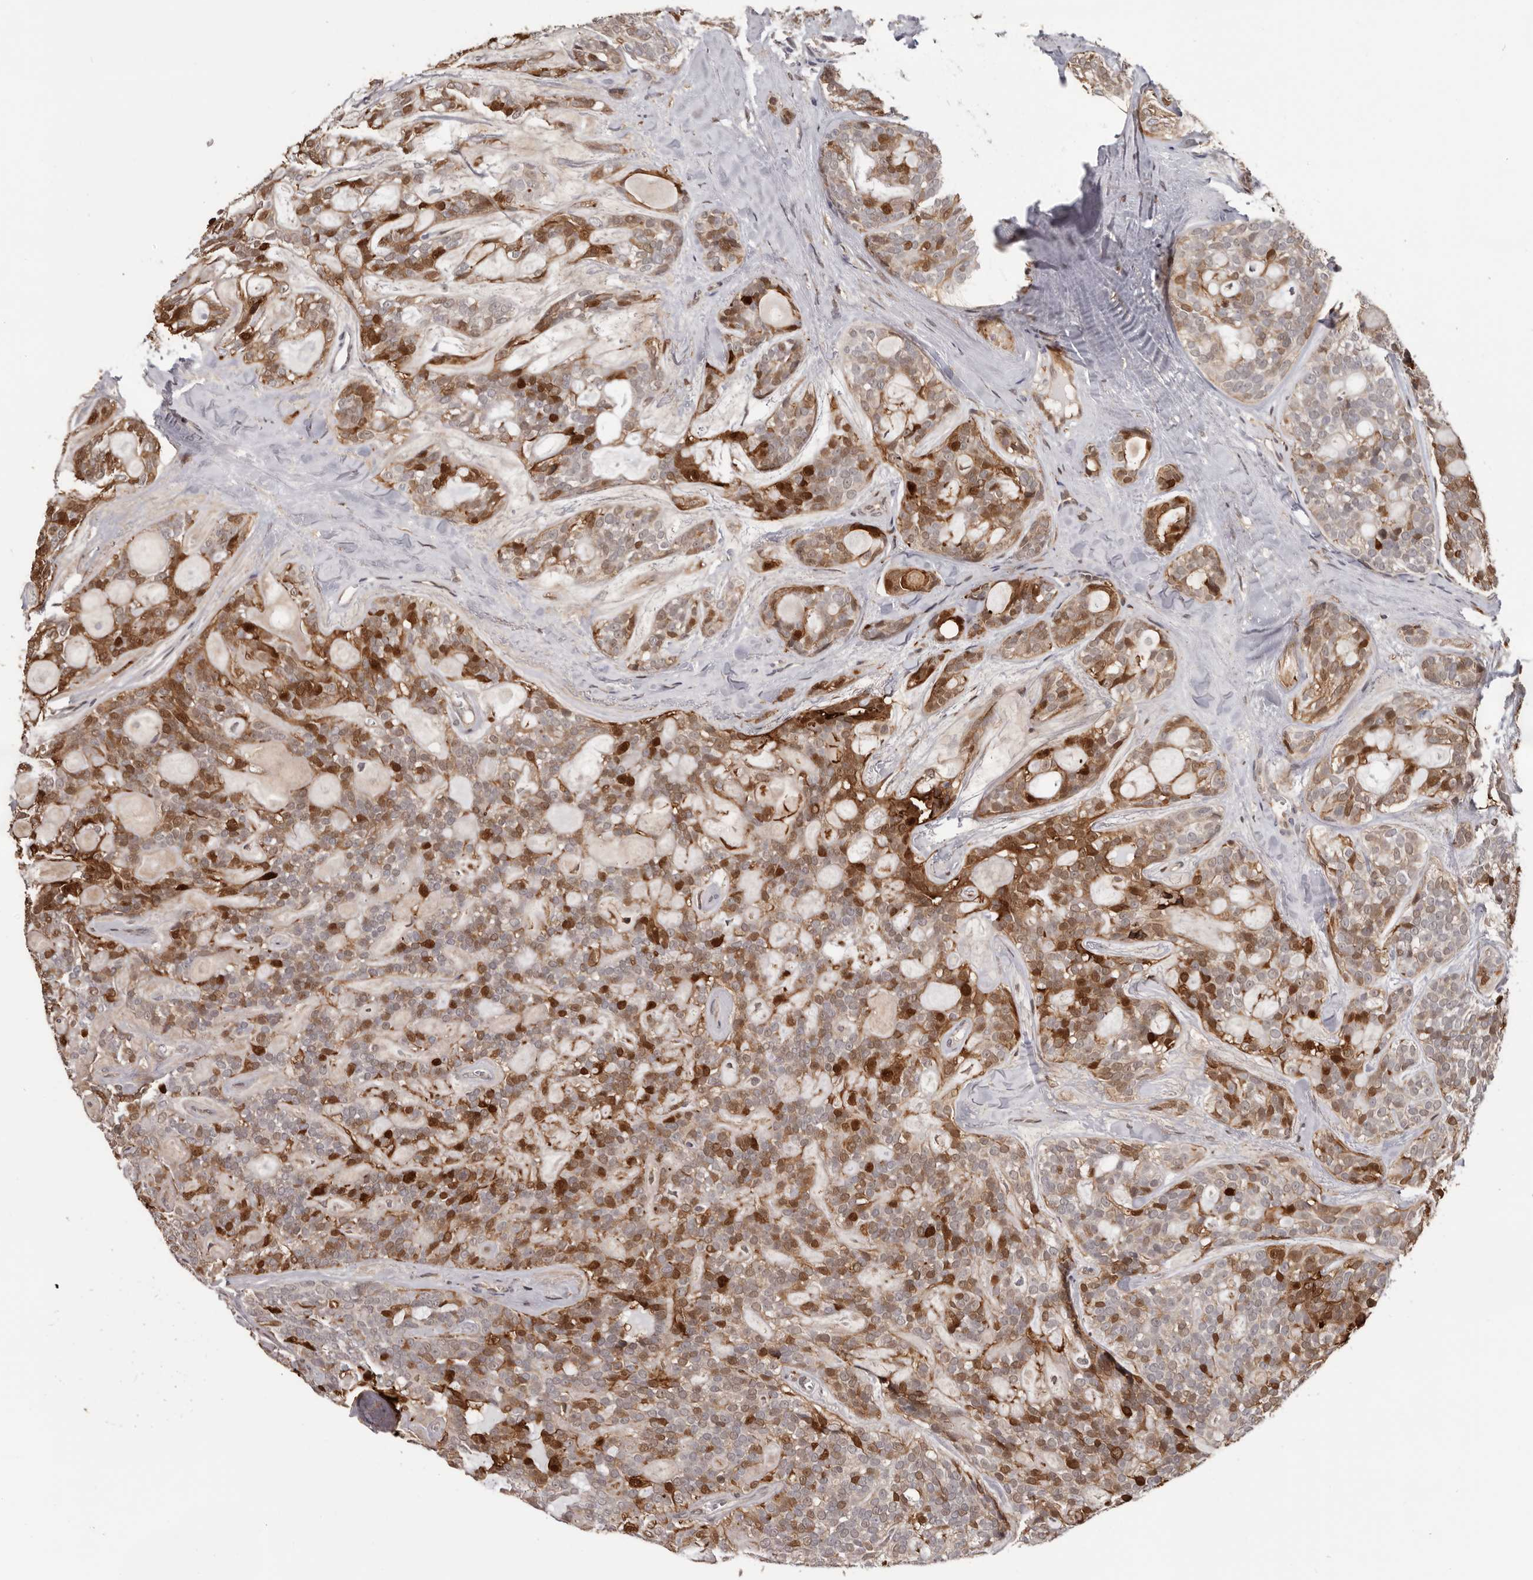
{"staining": {"intensity": "moderate", "quantity": "25%-75%", "location": "cytoplasmic/membranous,nuclear"}, "tissue": "head and neck cancer", "cell_type": "Tumor cells", "image_type": "cancer", "snomed": [{"axis": "morphology", "description": "Adenocarcinoma, NOS"}, {"axis": "topography", "description": "Head-Neck"}], "caption": "A brown stain labels moderate cytoplasmic/membranous and nuclear staining of a protein in head and neck adenocarcinoma tumor cells. (IHC, brightfield microscopy, high magnification).", "gene": "PRR12", "patient": {"sex": "male", "age": 66}}